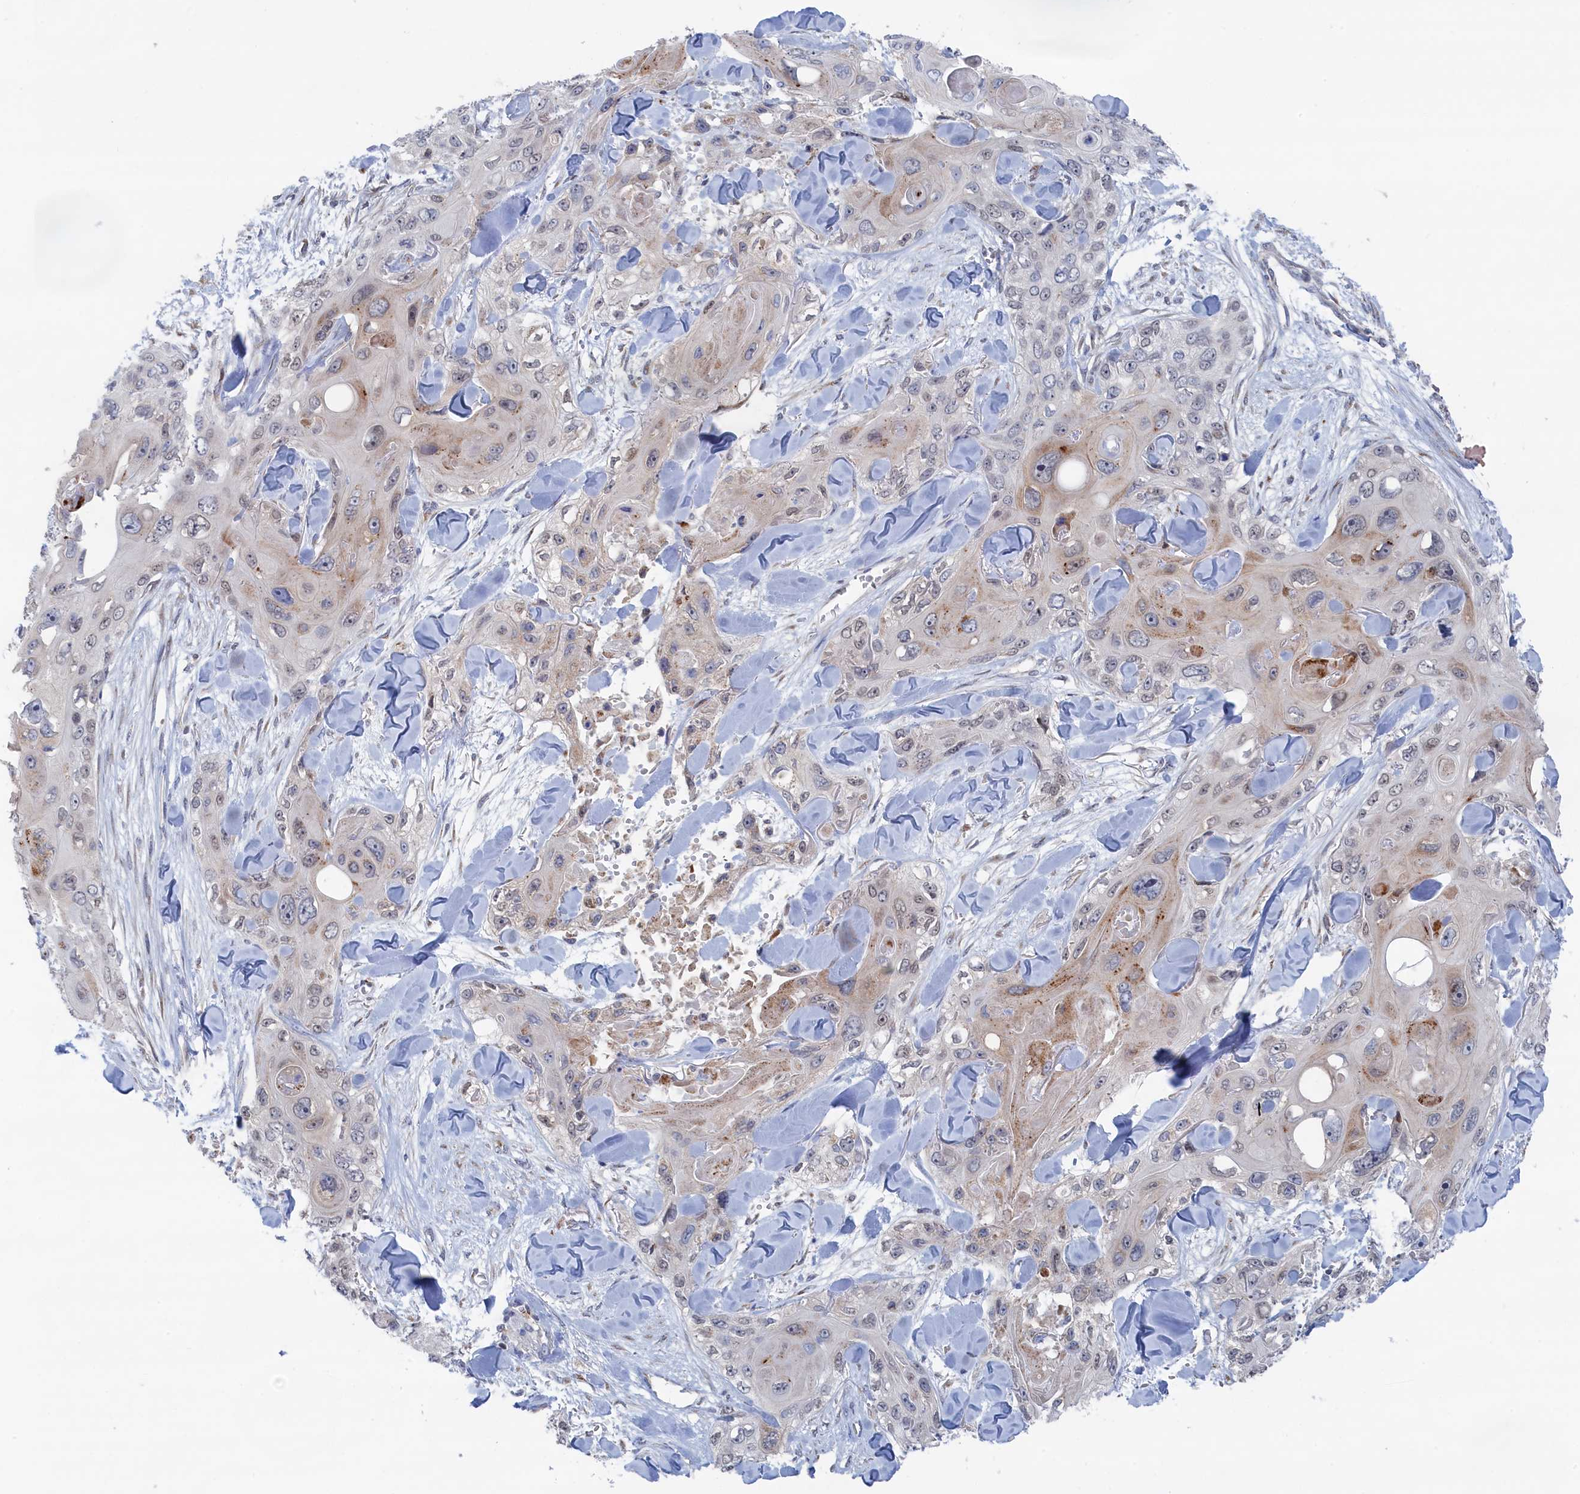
{"staining": {"intensity": "weak", "quantity": "<25%", "location": "nuclear"}, "tissue": "skin cancer", "cell_type": "Tumor cells", "image_type": "cancer", "snomed": [{"axis": "morphology", "description": "Normal tissue, NOS"}, {"axis": "morphology", "description": "Squamous cell carcinoma, NOS"}, {"axis": "topography", "description": "Skin"}], "caption": "The image demonstrates no significant staining in tumor cells of skin squamous cell carcinoma.", "gene": "IRX1", "patient": {"sex": "male", "age": 72}}